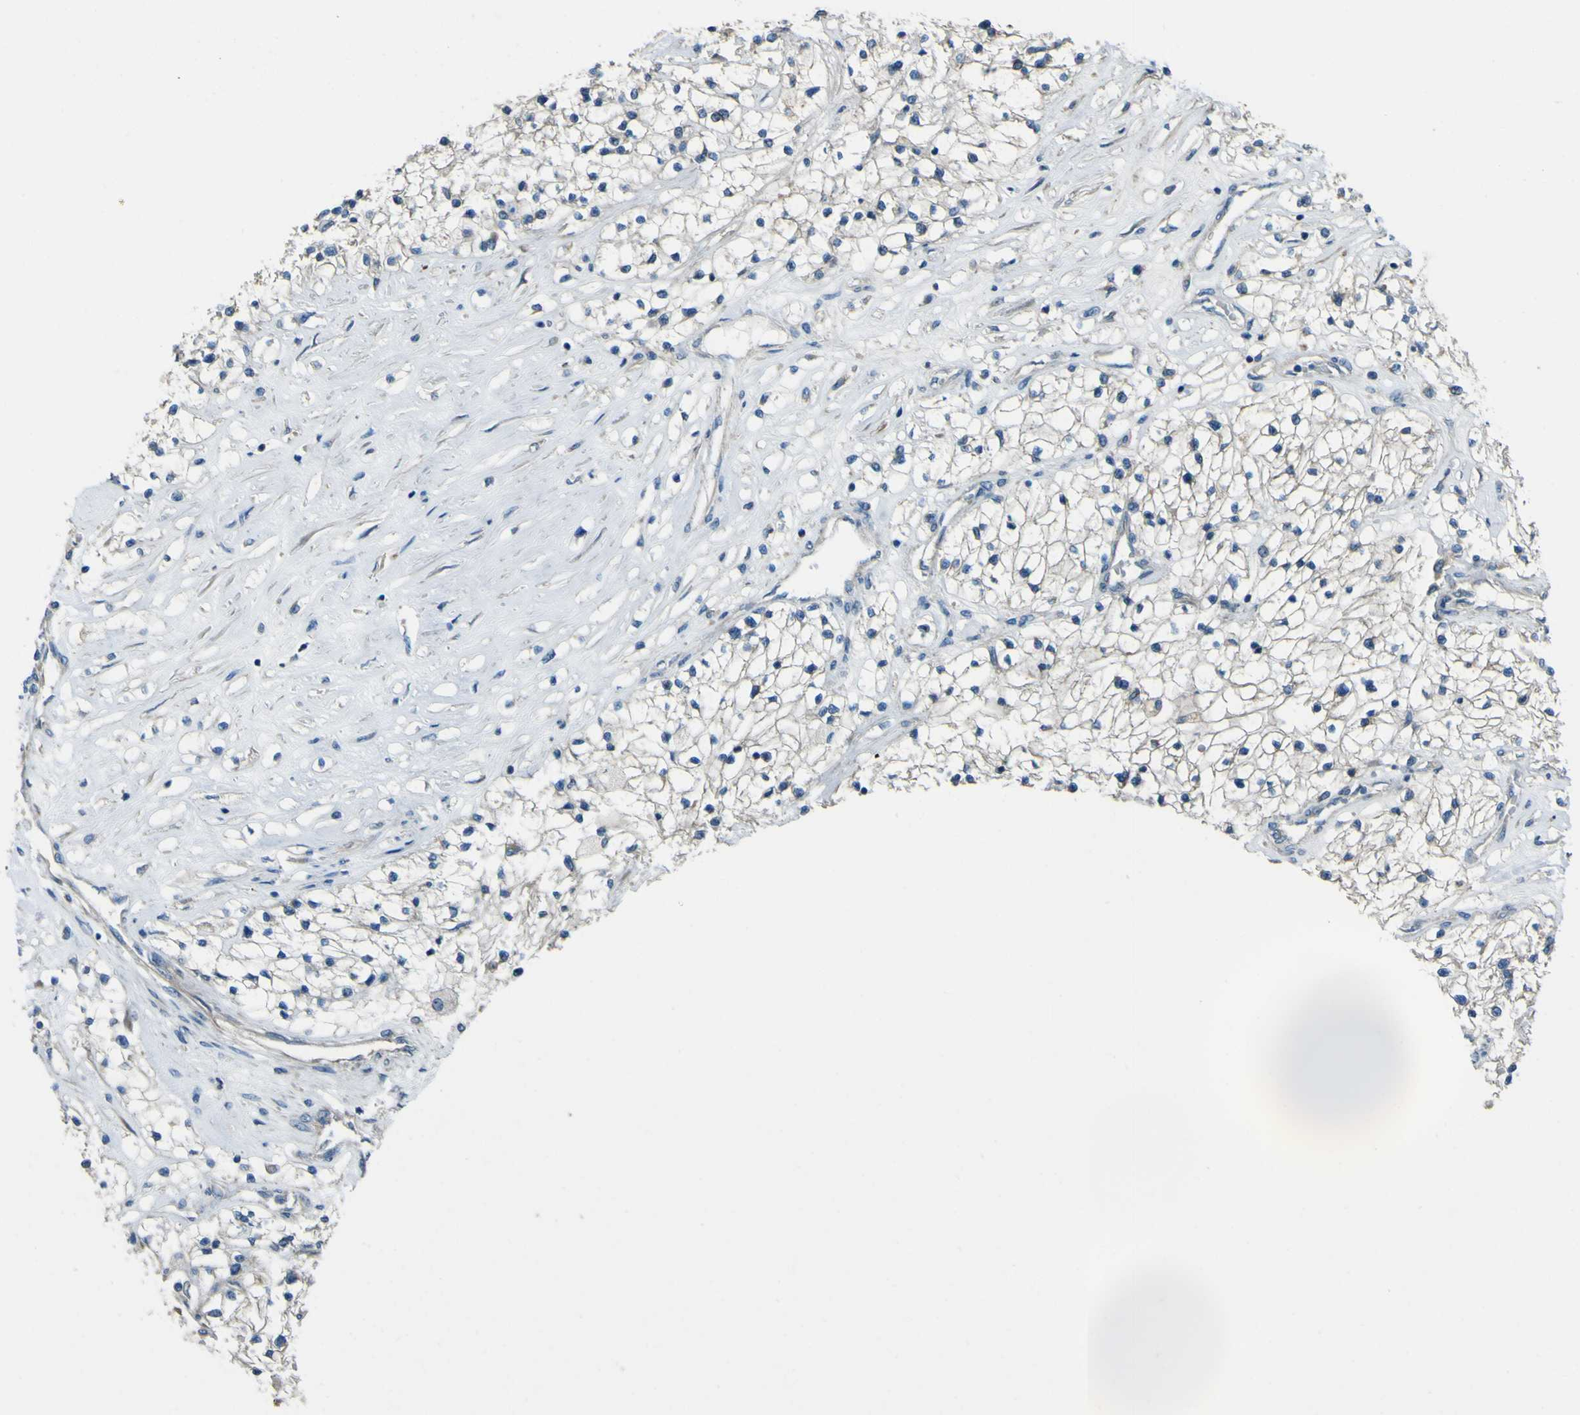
{"staining": {"intensity": "negative", "quantity": "none", "location": "none"}, "tissue": "renal cancer", "cell_type": "Tumor cells", "image_type": "cancer", "snomed": [{"axis": "morphology", "description": "Adenocarcinoma, NOS"}, {"axis": "topography", "description": "Kidney"}], "caption": "Renal cancer (adenocarcinoma) stained for a protein using IHC demonstrates no expression tumor cells.", "gene": "NAALADL2", "patient": {"sex": "male", "age": 68}}